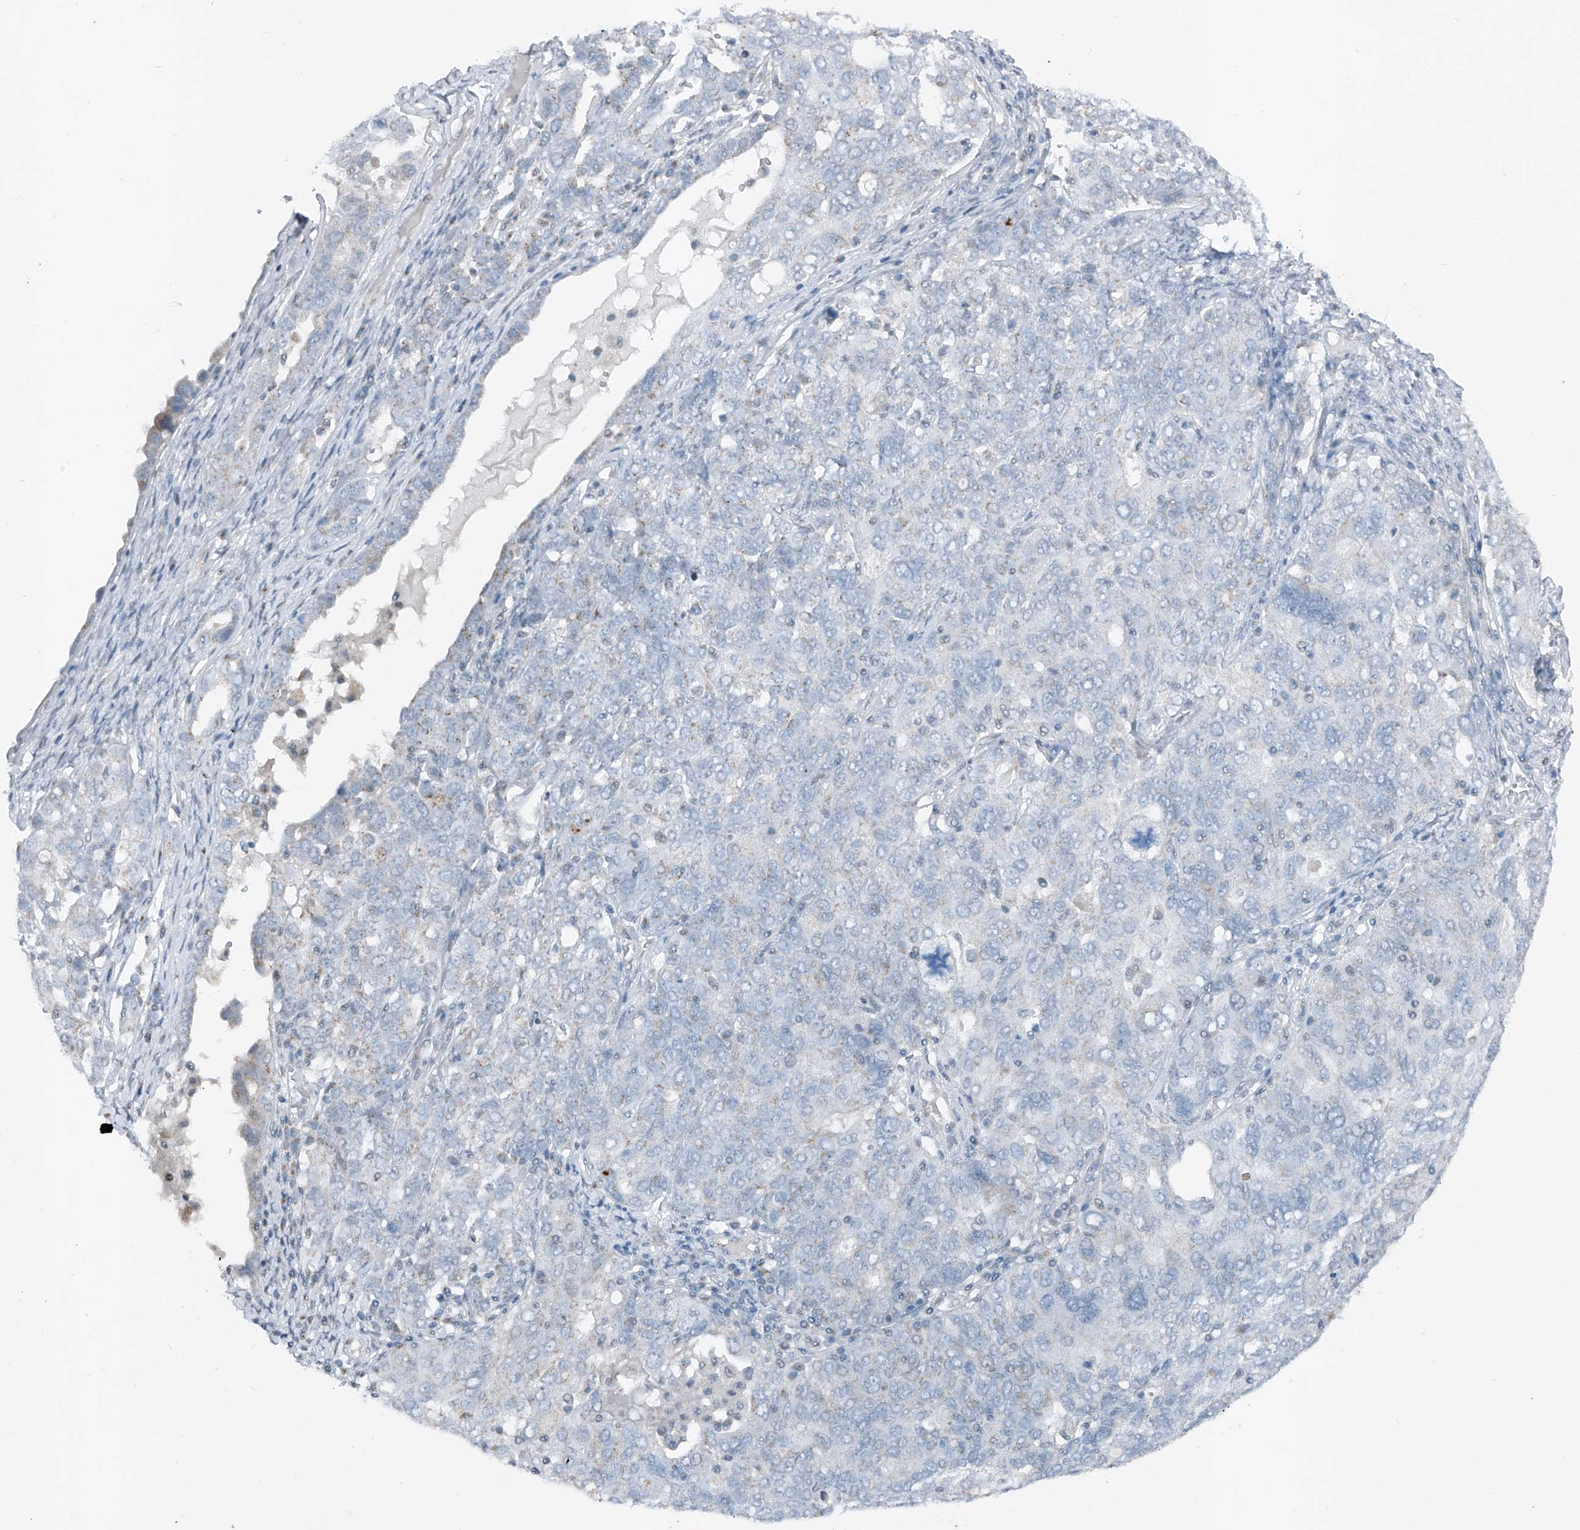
{"staining": {"intensity": "negative", "quantity": "none", "location": "none"}, "tissue": "ovarian cancer", "cell_type": "Tumor cells", "image_type": "cancer", "snomed": [{"axis": "morphology", "description": "Carcinoma, endometroid"}, {"axis": "topography", "description": "Ovary"}], "caption": "Immunohistochemistry (IHC) of endometroid carcinoma (ovarian) shows no staining in tumor cells. (Stains: DAB (3,3'-diaminobenzidine) IHC with hematoxylin counter stain, Microscopy: brightfield microscopy at high magnification).", "gene": "DYRK1B", "patient": {"sex": "female", "age": 62}}